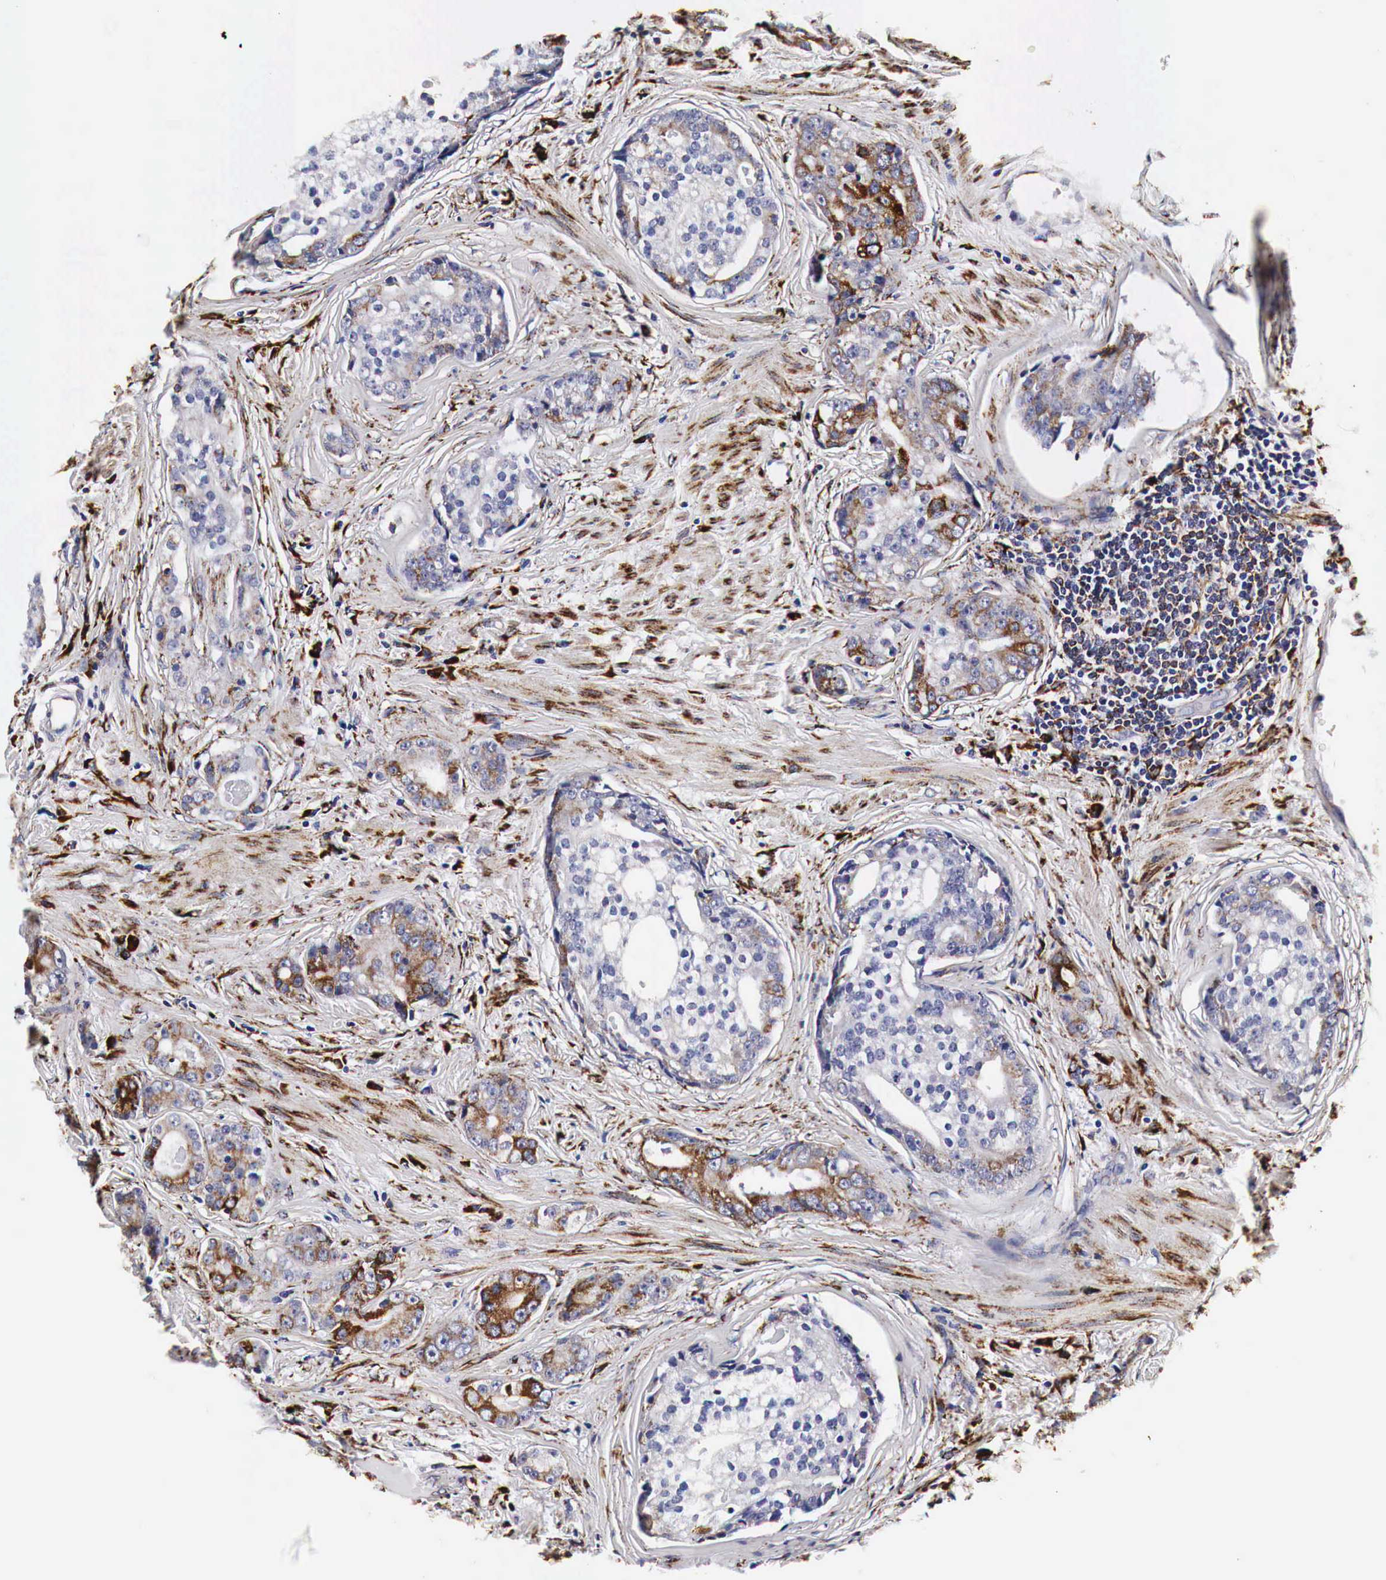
{"staining": {"intensity": "moderate", "quantity": "25%-75%", "location": "cytoplasmic/membranous"}, "tissue": "prostate cancer", "cell_type": "Tumor cells", "image_type": "cancer", "snomed": [{"axis": "morphology", "description": "Adenocarcinoma, Medium grade"}, {"axis": "topography", "description": "Prostate"}], "caption": "Immunohistochemical staining of human prostate cancer (adenocarcinoma (medium-grade)) reveals medium levels of moderate cytoplasmic/membranous protein positivity in approximately 25%-75% of tumor cells. (Stains: DAB in brown, nuclei in blue, Microscopy: brightfield microscopy at high magnification).", "gene": "CKAP4", "patient": {"sex": "male", "age": 59}}